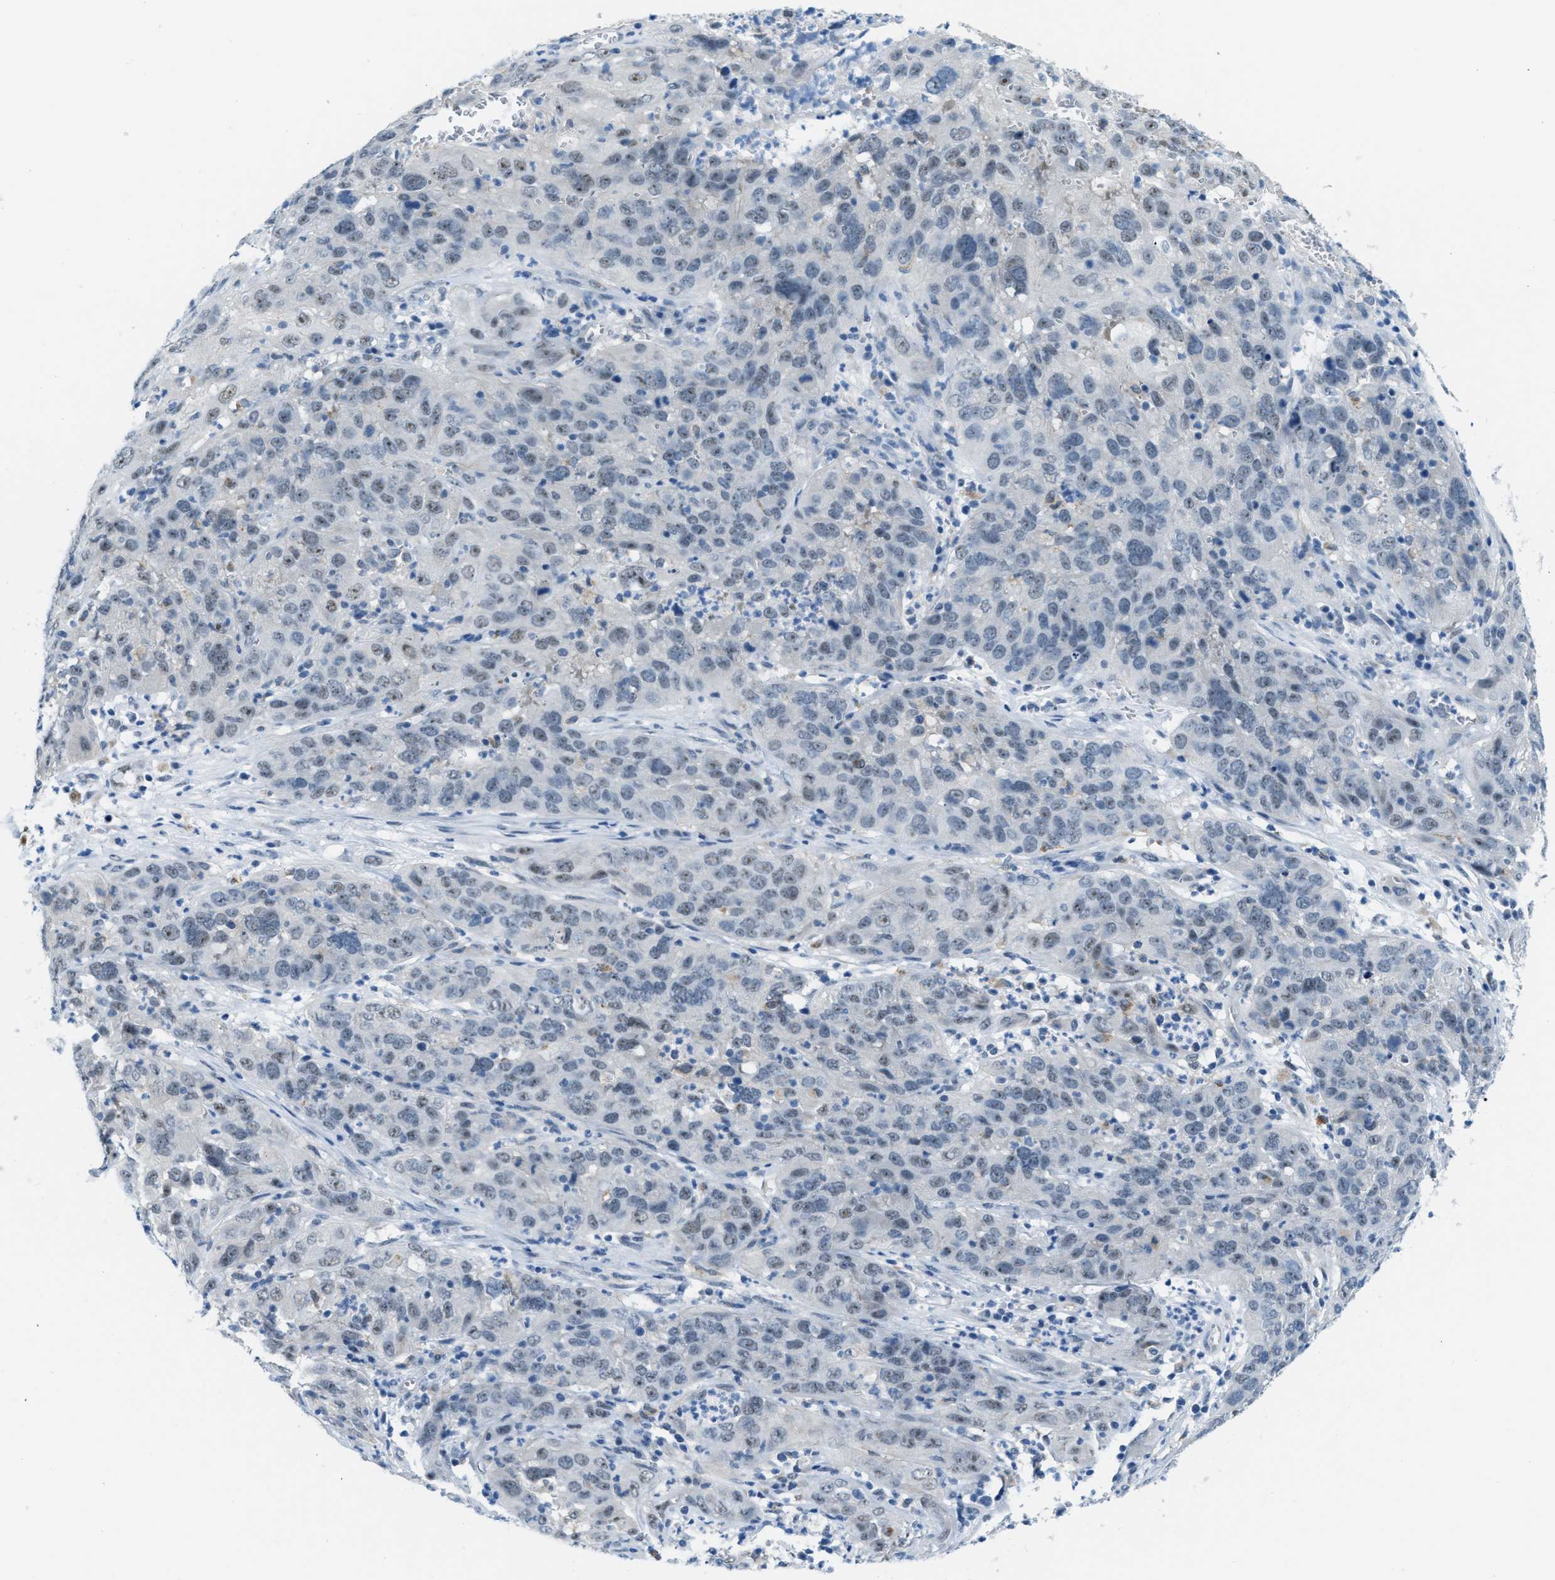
{"staining": {"intensity": "weak", "quantity": "<25%", "location": "nuclear"}, "tissue": "cervical cancer", "cell_type": "Tumor cells", "image_type": "cancer", "snomed": [{"axis": "morphology", "description": "Squamous cell carcinoma, NOS"}, {"axis": "topography", "description": "Cervix"}], "caption": "The immunohistochemistry (IHC) photomicrograph has no significant expression in tumor cells of squamous cell carcinoma (cervical) tissue. Brightfield microscopy of immunohistochemistry (IHC) stained with DAB (3,3'-diaminobenzidine) (brown) and hematoxylin (blue), captured at high magnification.", "gene": "PHRF1", "patient": {"sex": "female", "age": 32}}